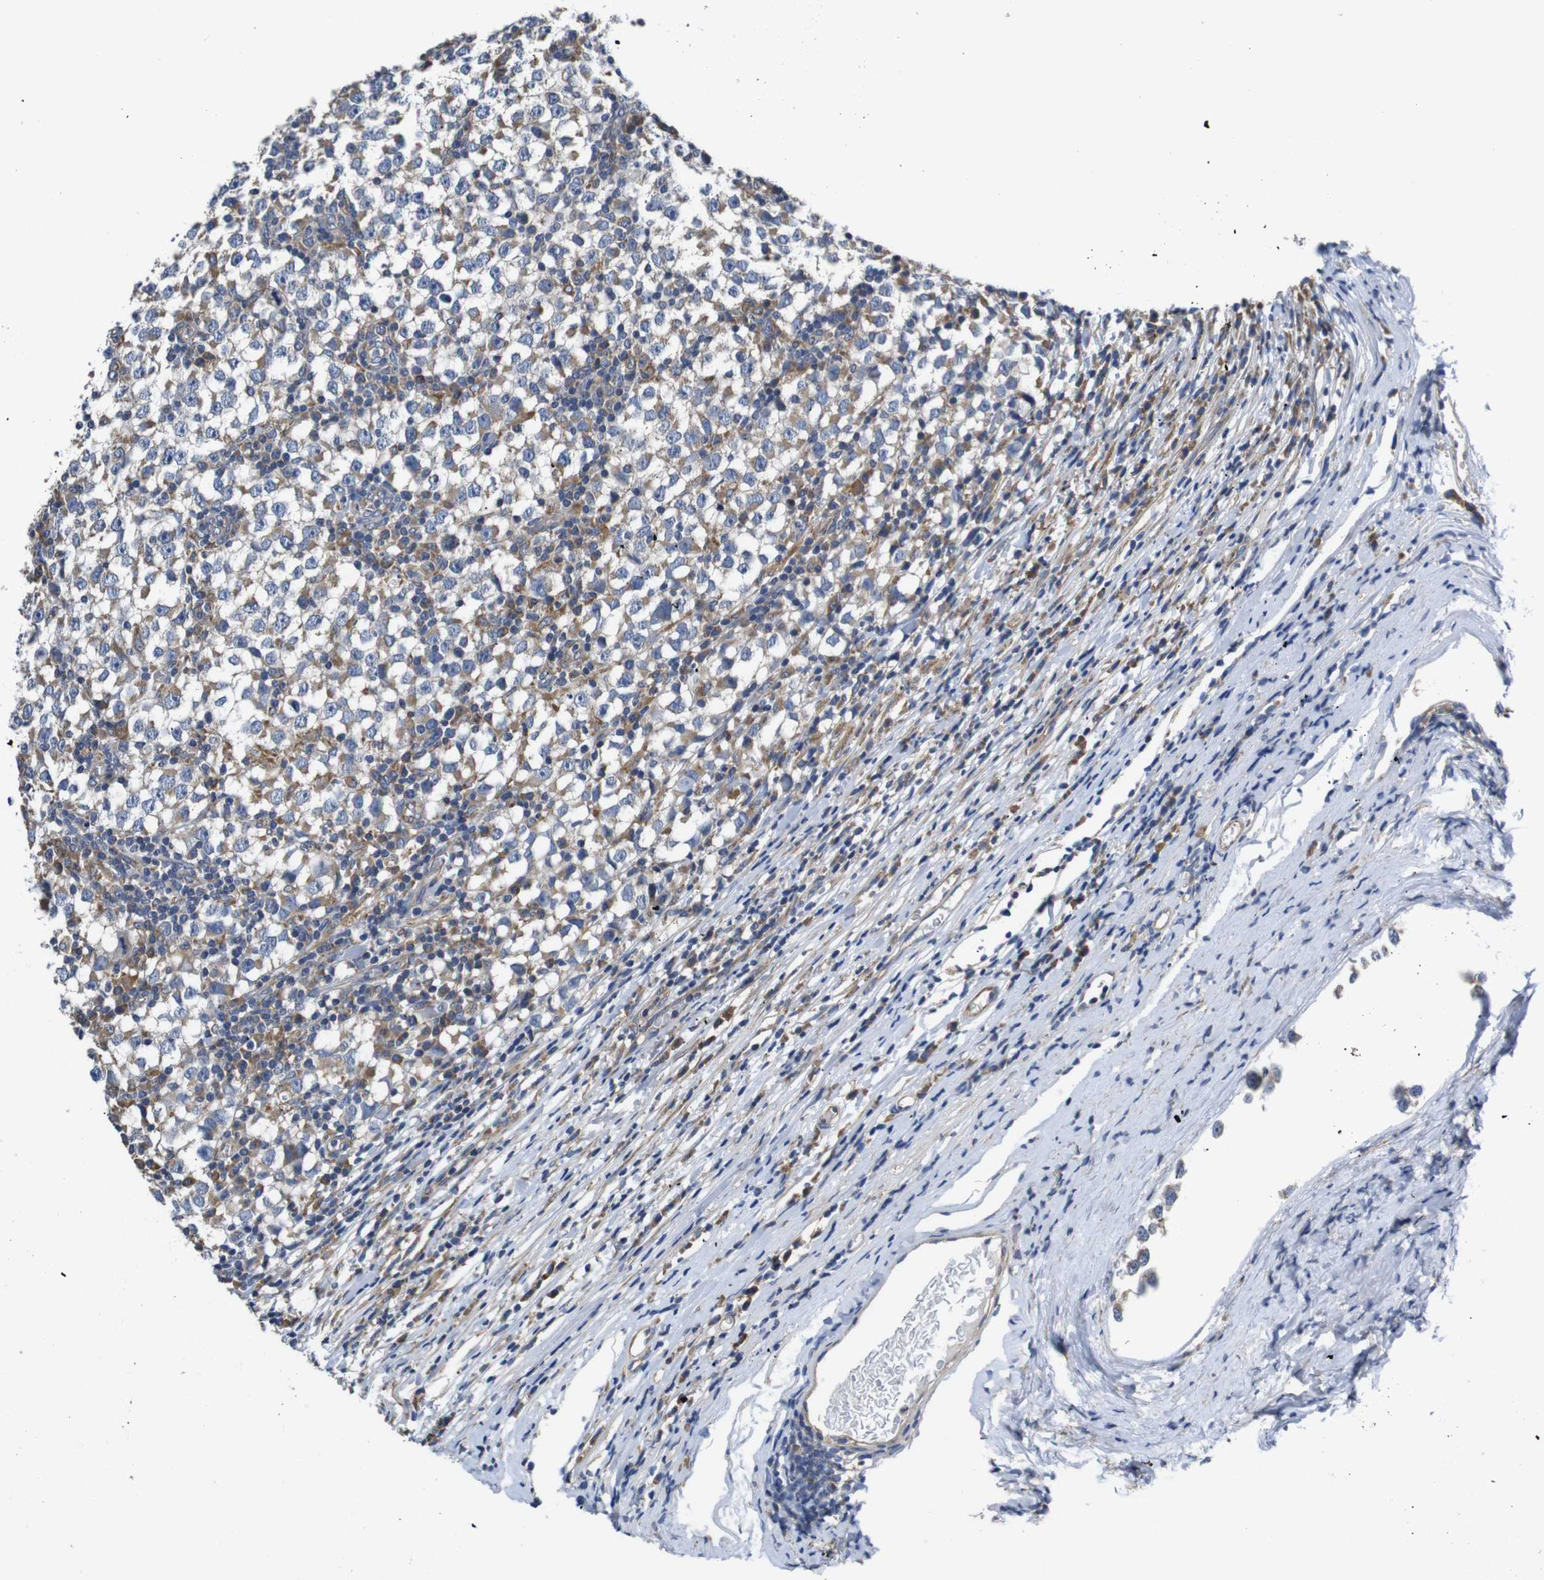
{"staining": {"intensity": "weak", "quantity": "25%-75%", "location": "cytoplasmic/membranous"}, "tissue": "testis cancer", "cell_type": "Tumor cells", "image_type": "cancer", "snomed": [{"axis": "morphology", "description": "Seminoma, NOS"}, {"axis": "topography", "description": "Testis"}], "caption": "Tumor cells exhibit low levels of weak cytoplasmic/membranous positivity in approximately 25%-75% of cells in human testis seminoma.", "gene": "MARCHF7", "patient": {"sex": "male", "age": 65}}